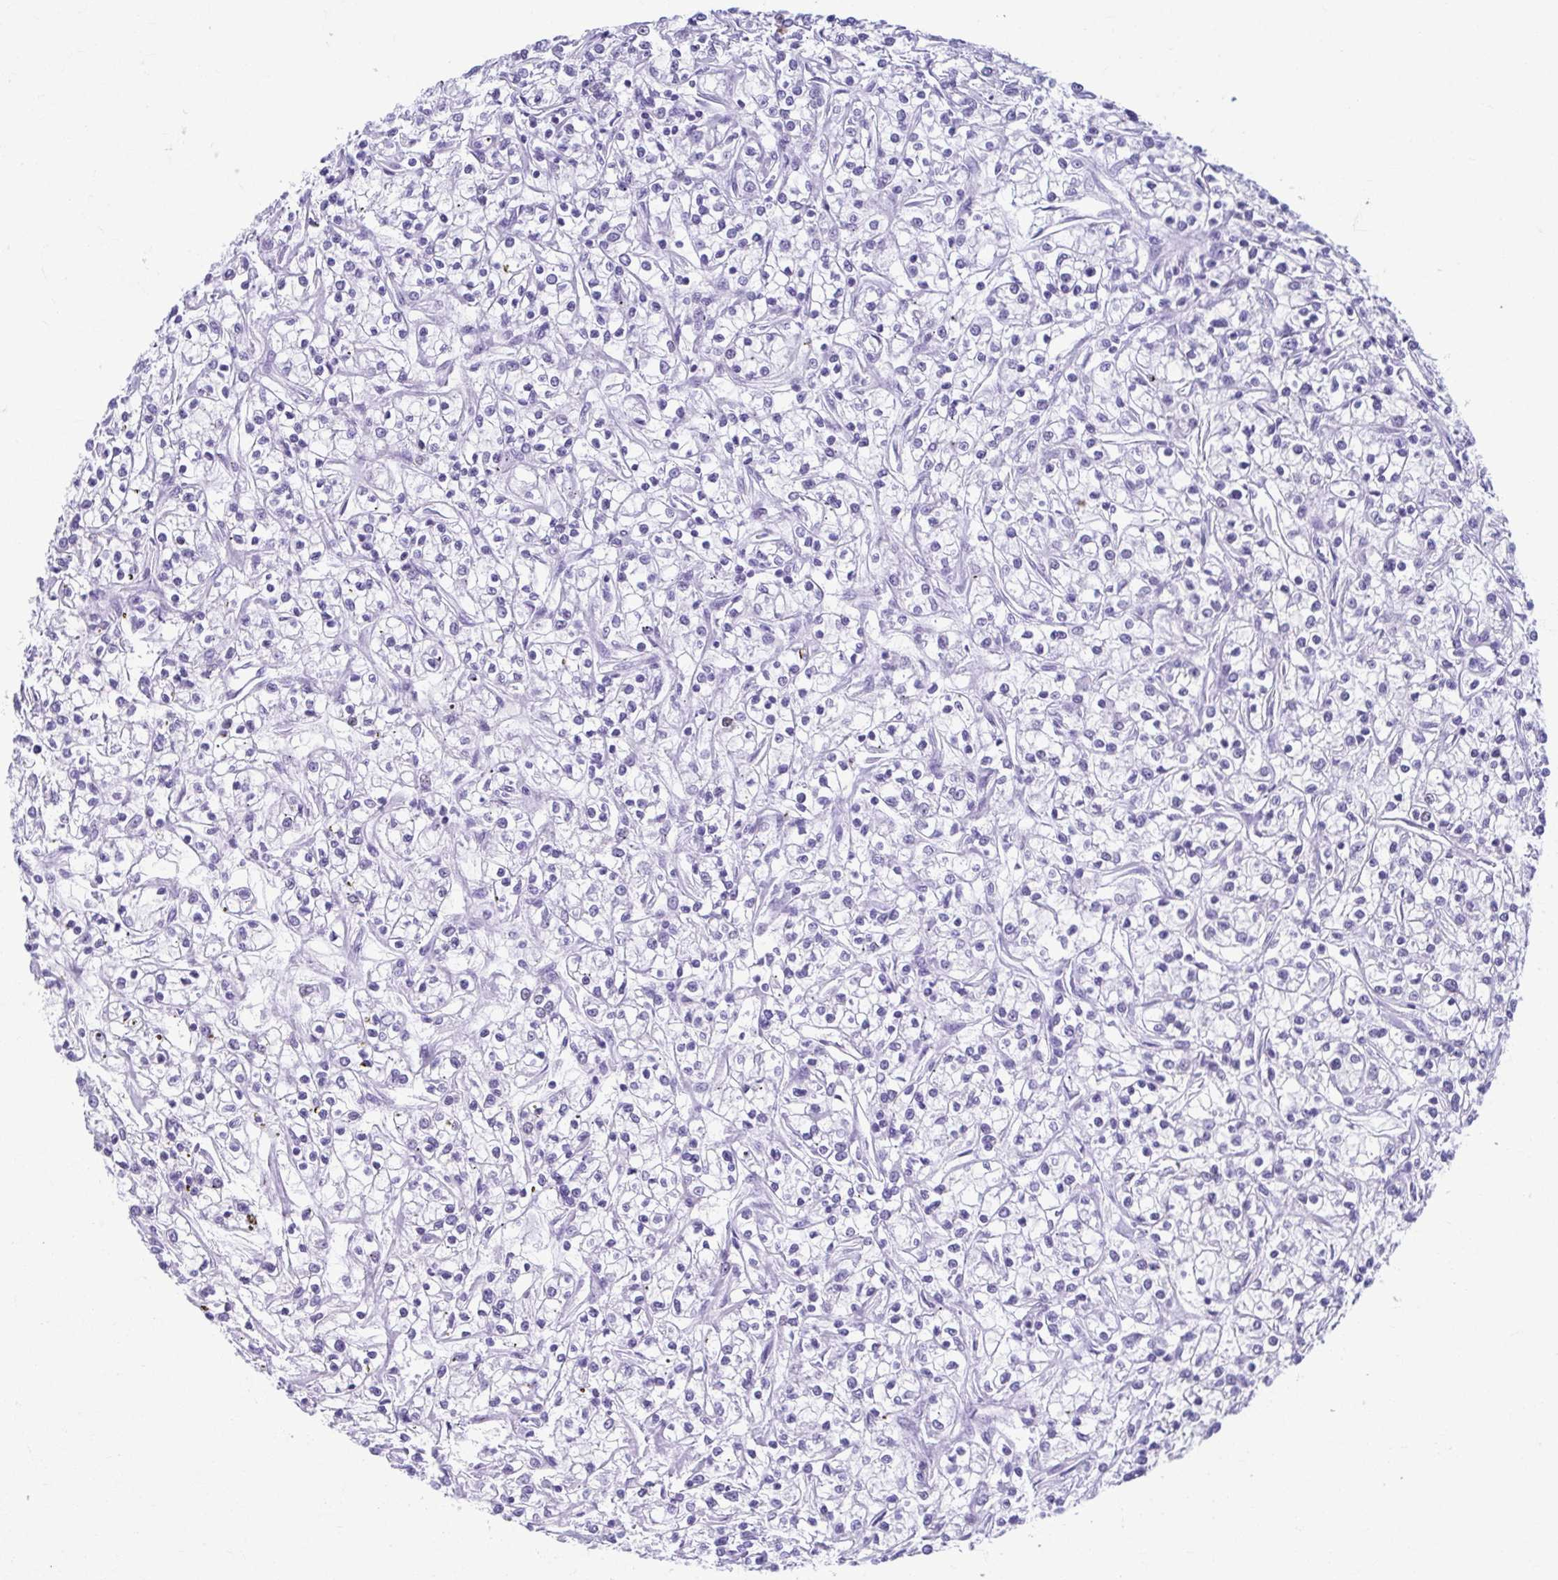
{"staining": {"intensity": "negative", "quantity": "none", "location": "none"}, "tissue": "renal cancer", "cell_type": "Tumor cells", "image_type": "cancer", "snomed": [{"axis": "morphology", "description": "Adenocarcinoma, NOS"}, {"axis": "topography", "description": "Kidney"}], "caption": "There is no significant positivity in tumor cells of adenocarcinoma (renal). (DAB IHC with hematoxylin counter stain).", "gene": "TCEAL3", "patient": {"sex": "female", "age": 59}}